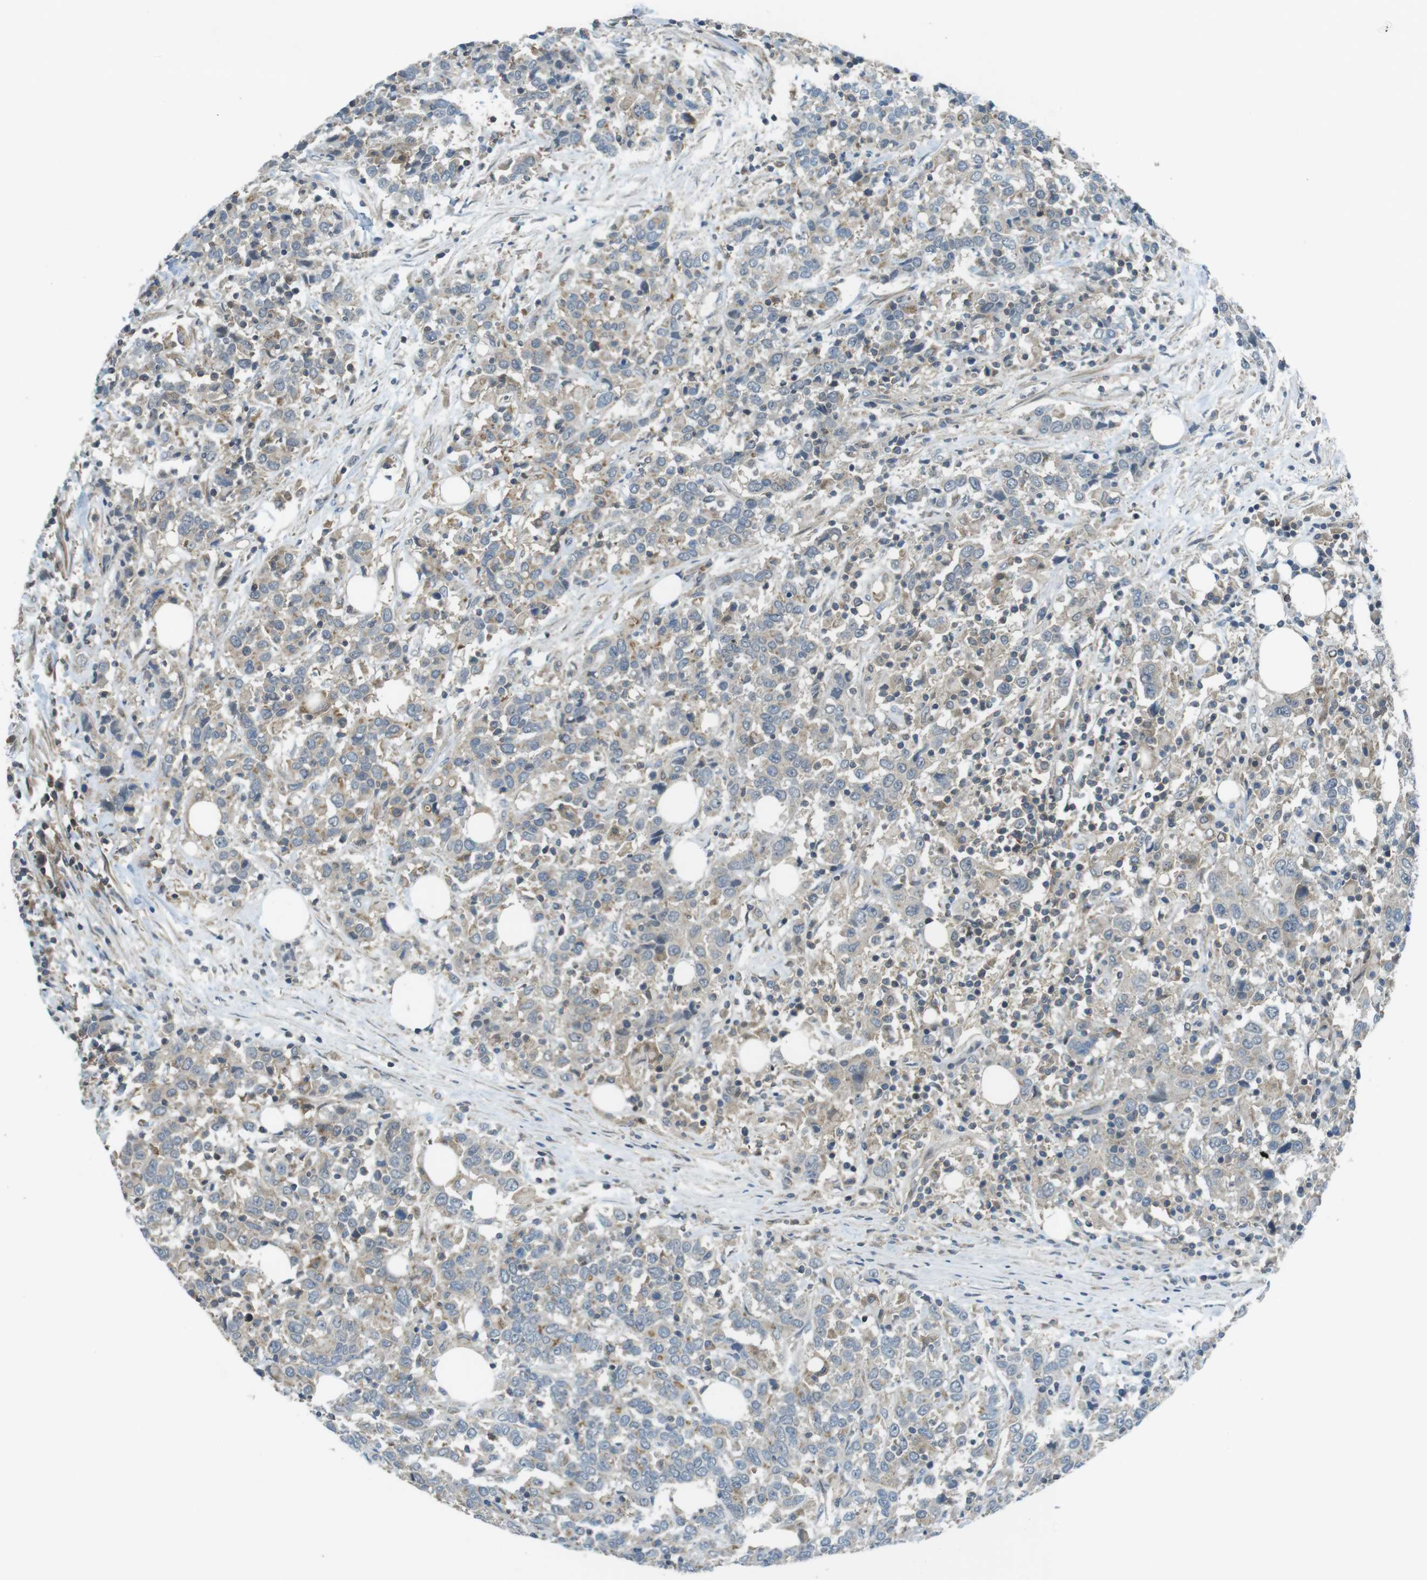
{"staining": {"intensity": "weak", "quantity": "<25%", "location": "cytoplasmic/membranous"}, "tissue": "urothelial cancer", "cell_type": "Tumor cells", "image_type": "cancer", "snomed": [{"axis": "morphology", "description": "Urothelial carcinoma, High grade"}, {"axis": "topography", "description": "Urinary bladder"}], "caption": "Immunohistochemical staining of urothelial carcinoma (high-grade) reveals no significant positivity in tumor cells. The staining was performed using DAB to visualize the protein expression in brown, while the nuclei were stained in blue with hematoxylin (Magnification: 20x).", "gene": "LRRC3B", "patient": {"sex": "male", "age": 61}}